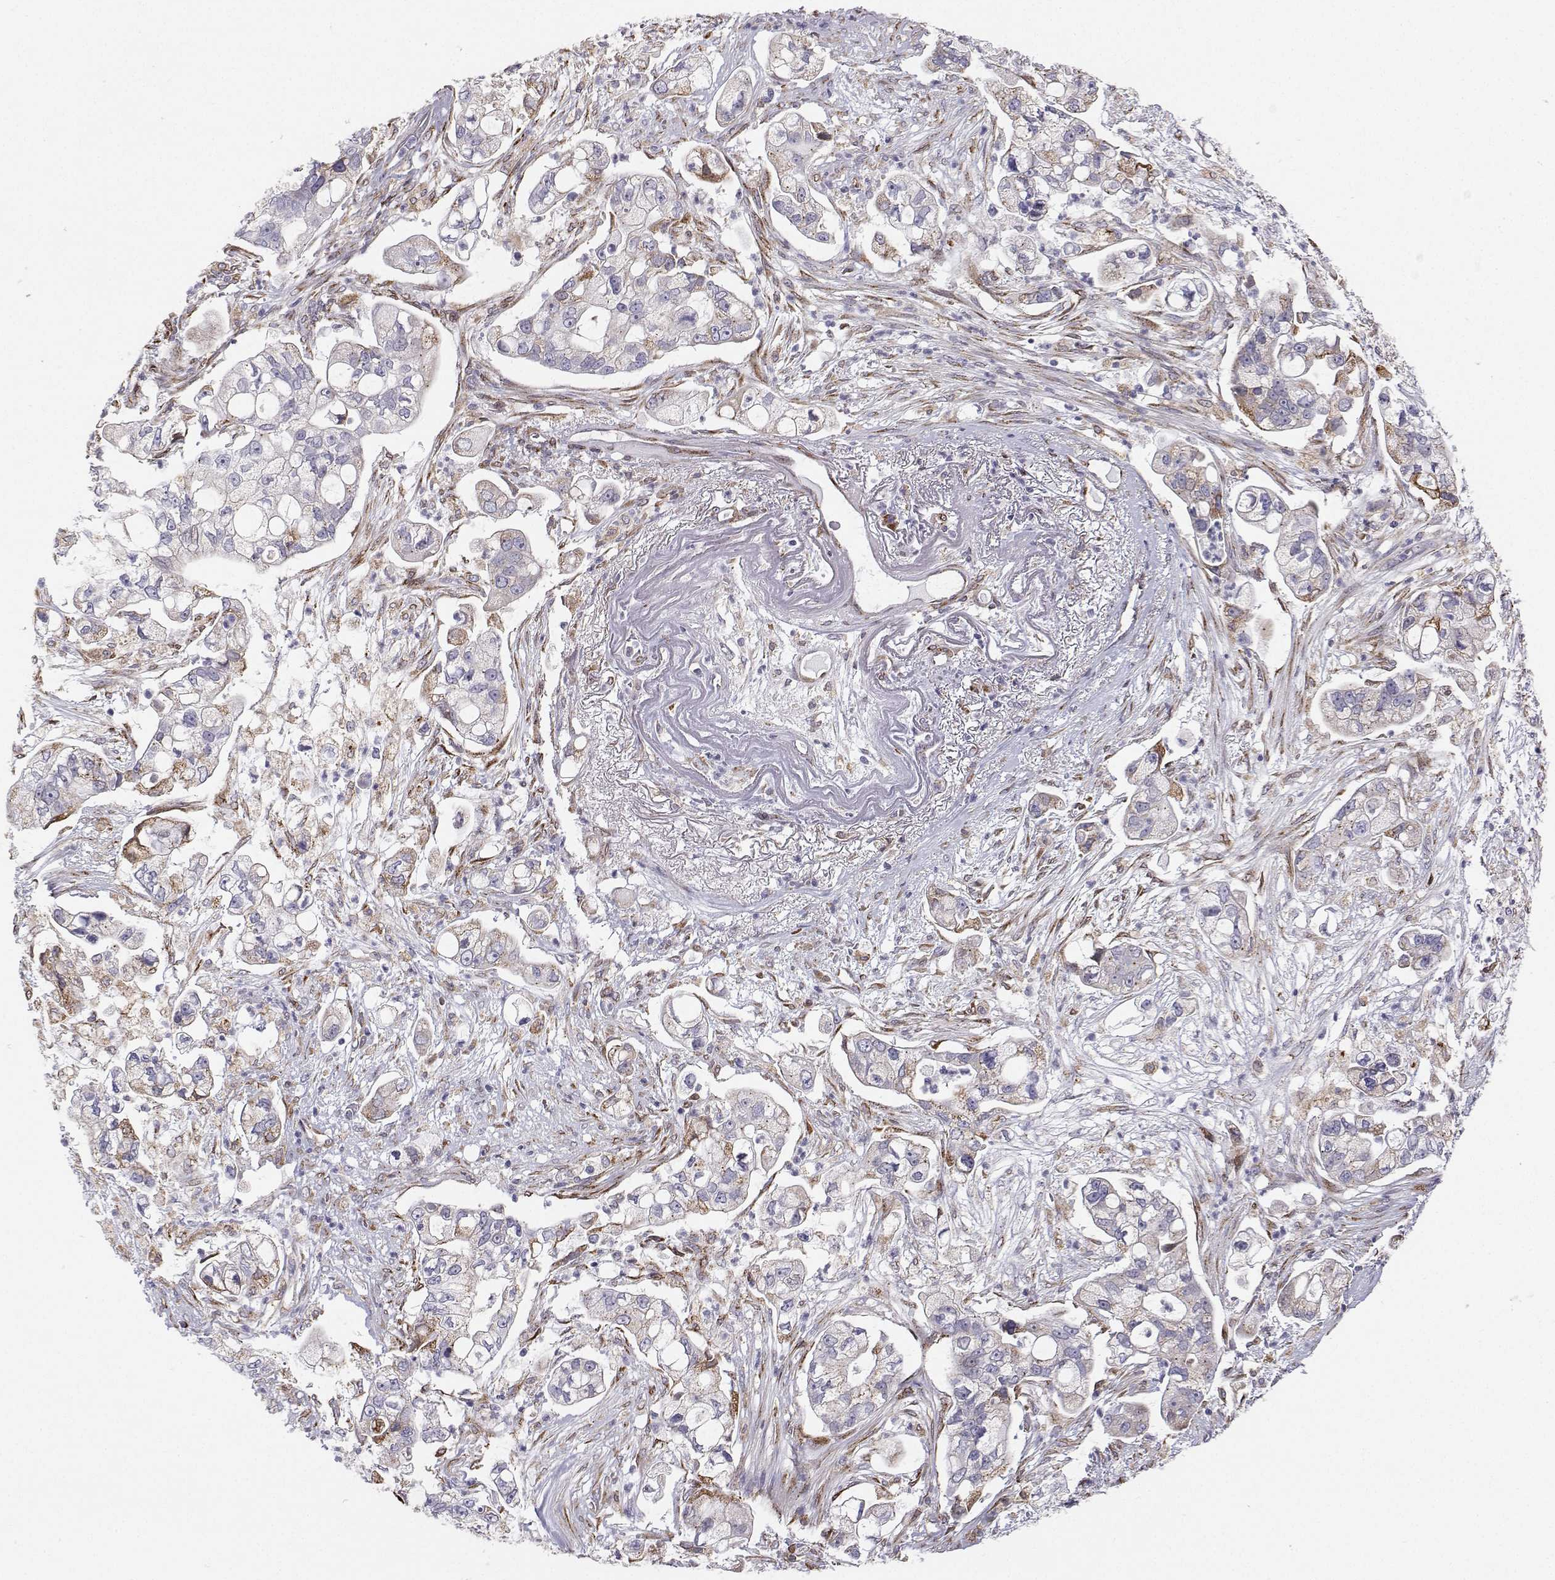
{"staining": {"intensity": "moderate", "quantity": "<25%", "location": "cytoplasmic/membranous"}, "tissue": "pancreatic cancer", "cell_type": "Tumor cells", "image_type": "cancer", "snomed": [{"axis": "morphology", "description": "Adenocarcinoma, NOS"}, {"axis": "topography", "description": "Pancreas"}], "caption": "Protein staining of pancreatic cancer (adenocarcinoma) tissue demonstrates moderate cytoplasmic/membranous positivity in approximately <25% of tumor cells.", "gene": "STARD13", "patient": {"sex": "female", "age": 69}}